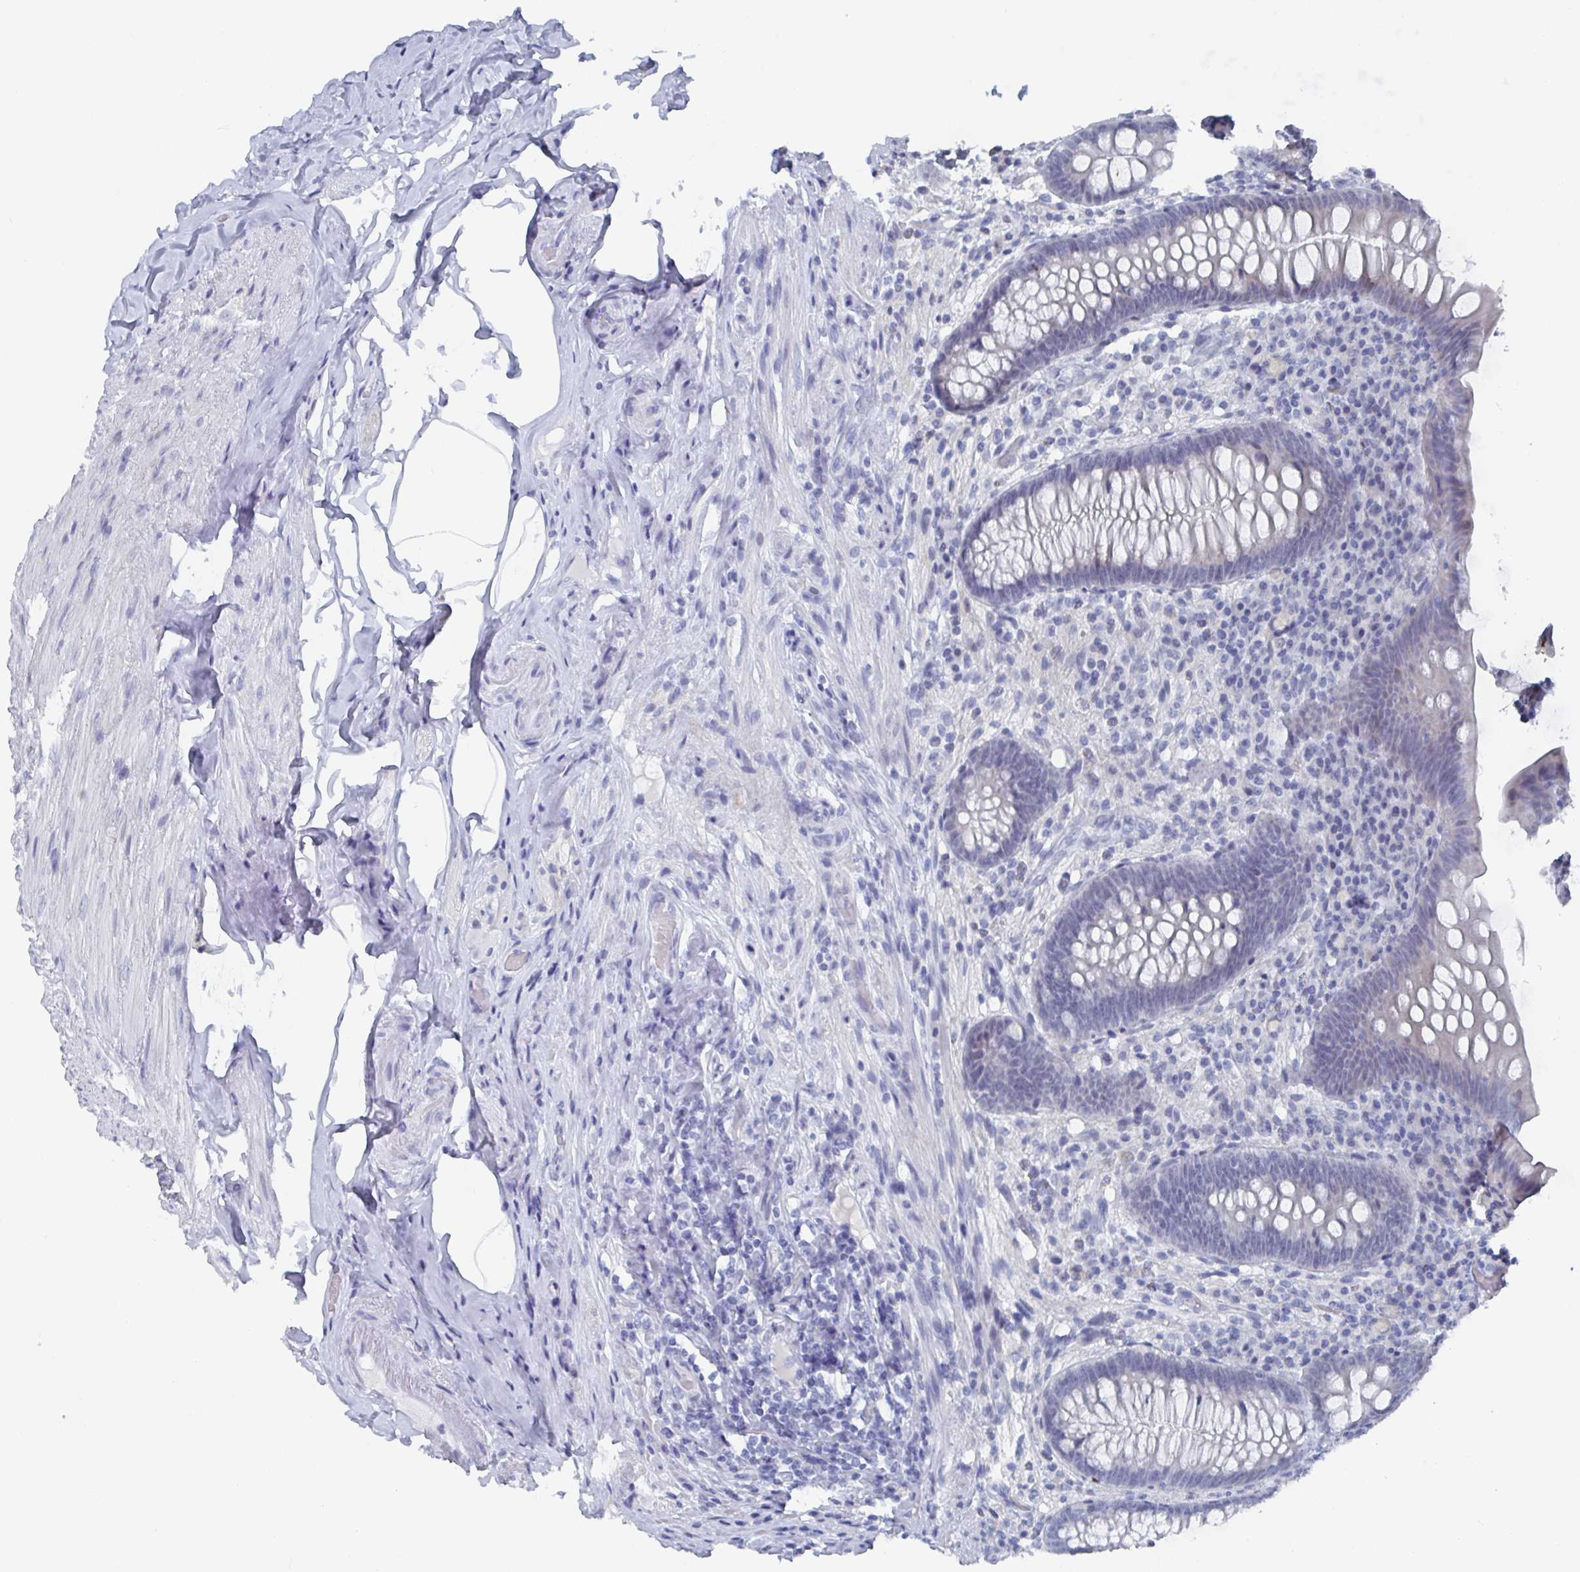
{"staining": {"intensity": "negative", "quantity": "none", "location": "none"}, "tissue": "appendix", "cell_type": "Glandular cells", "image_type": "normal", "snomed": [{"axis": "morphology", "description": "Normal tissue, NOS"}, {"axis": "topography", "description": "Appendix"}], "caption": "Image shows no significant protein positivity in glandular cells of normal appendix. The staining was performed using DAB to visualize the protein expression in brown, while the nuclei were stained in blue with hematoxylin (Magnification: 20x).", "gene": "CAMKV", "patient": {"sex": "male", "age": 71}}